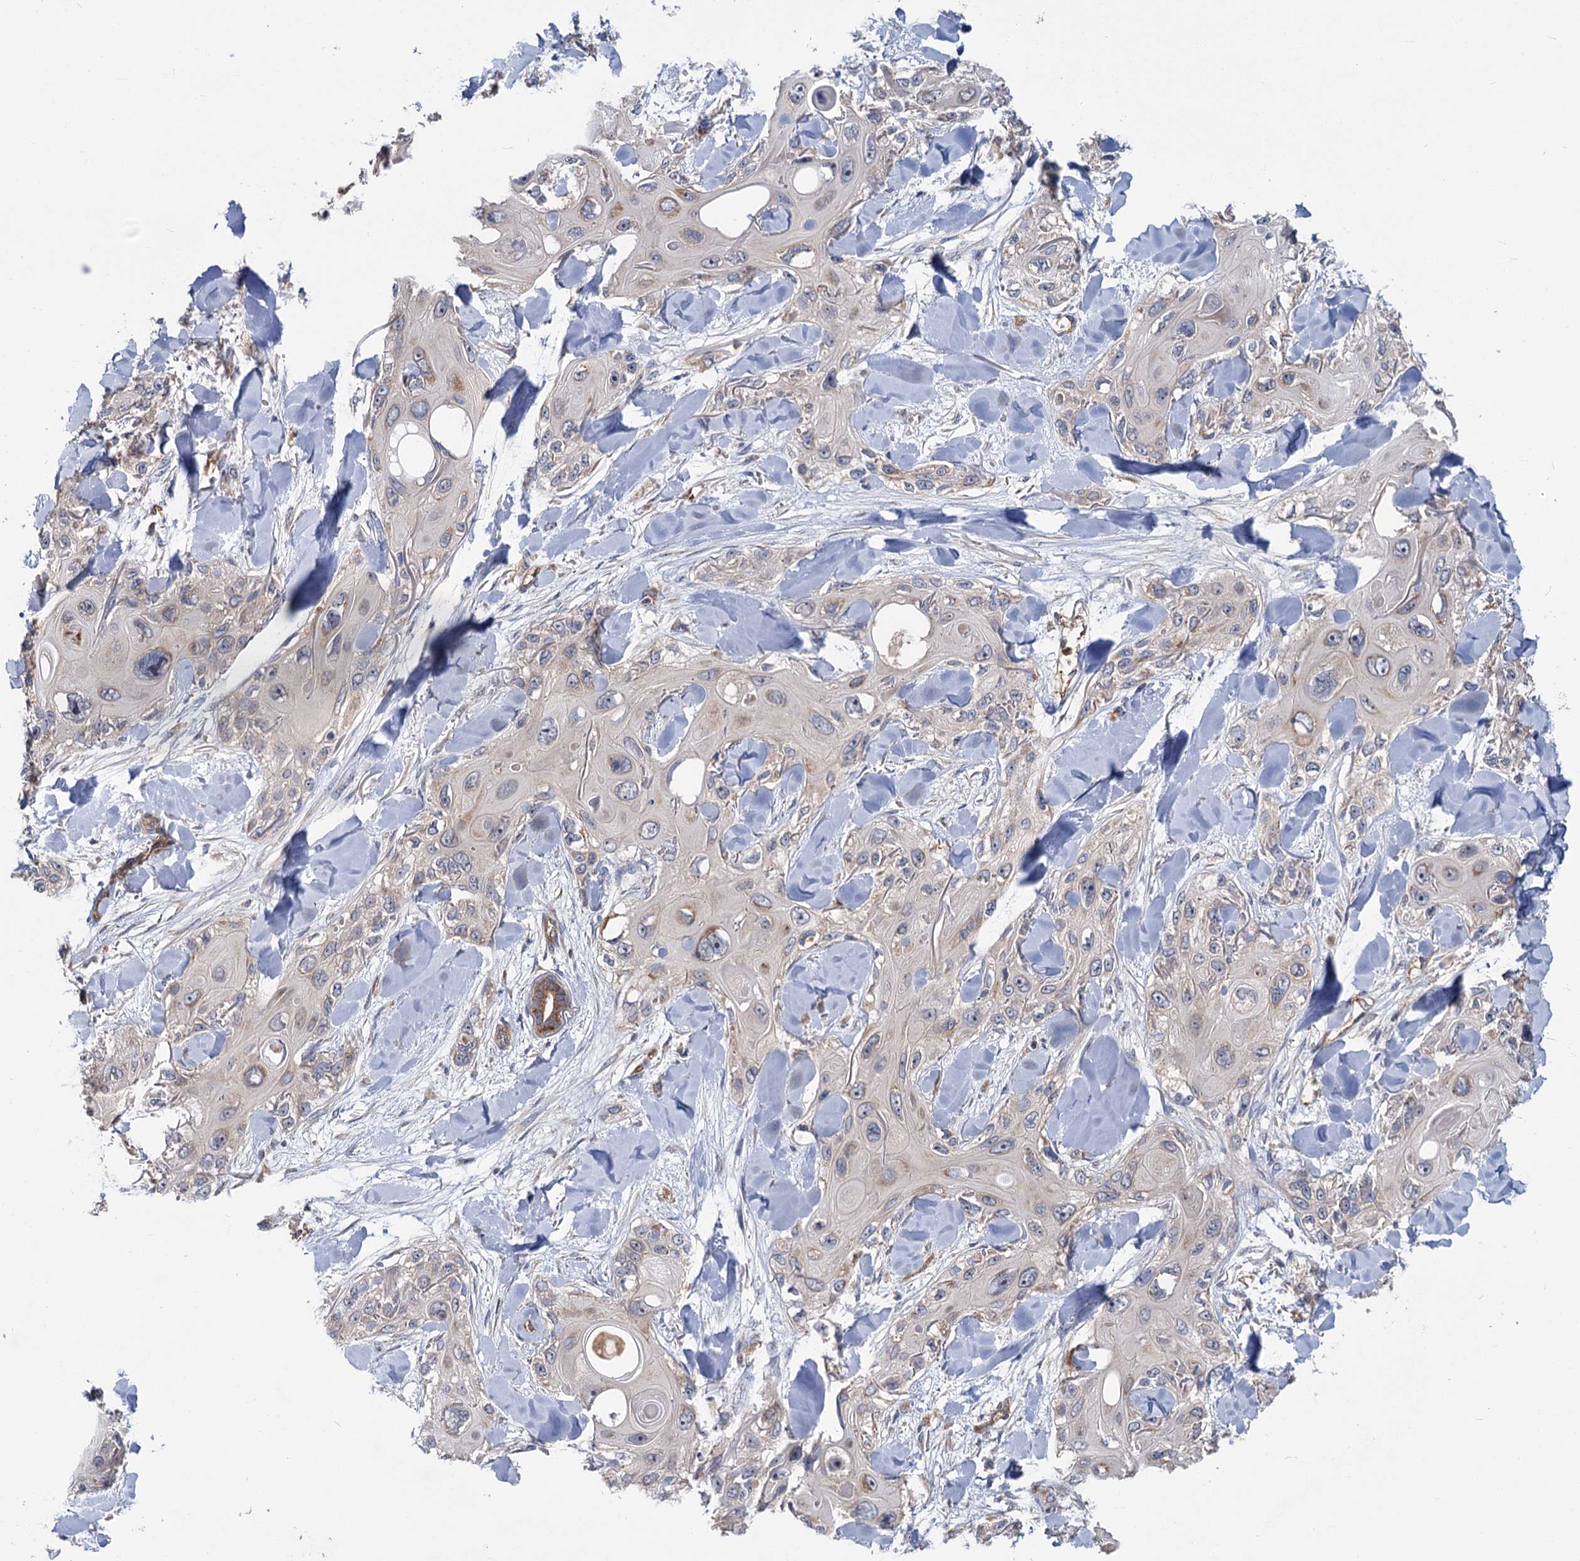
{"staining": {"intensity": "negative", "quantity": "none", "location": "none"}, "tissue": "skin cancer", "cell_type": "Tumor cells", "image_type": "cancer", "snomed": [{"axis": "morphology", "description": "Normal tissue, NOS"}, {"axis": "morphology", "description": "Squamous cell carcinoma, NOS"}, {"axis": "topography", "description": "Skin"}], "caption": "Skin cancer was stained to show a protein in brown. There is no significant expression in tumor cells. Nuclei are stained in blue.", "gene": "DYNC2H1", "patient": {"sex": "male", "age": 72}}